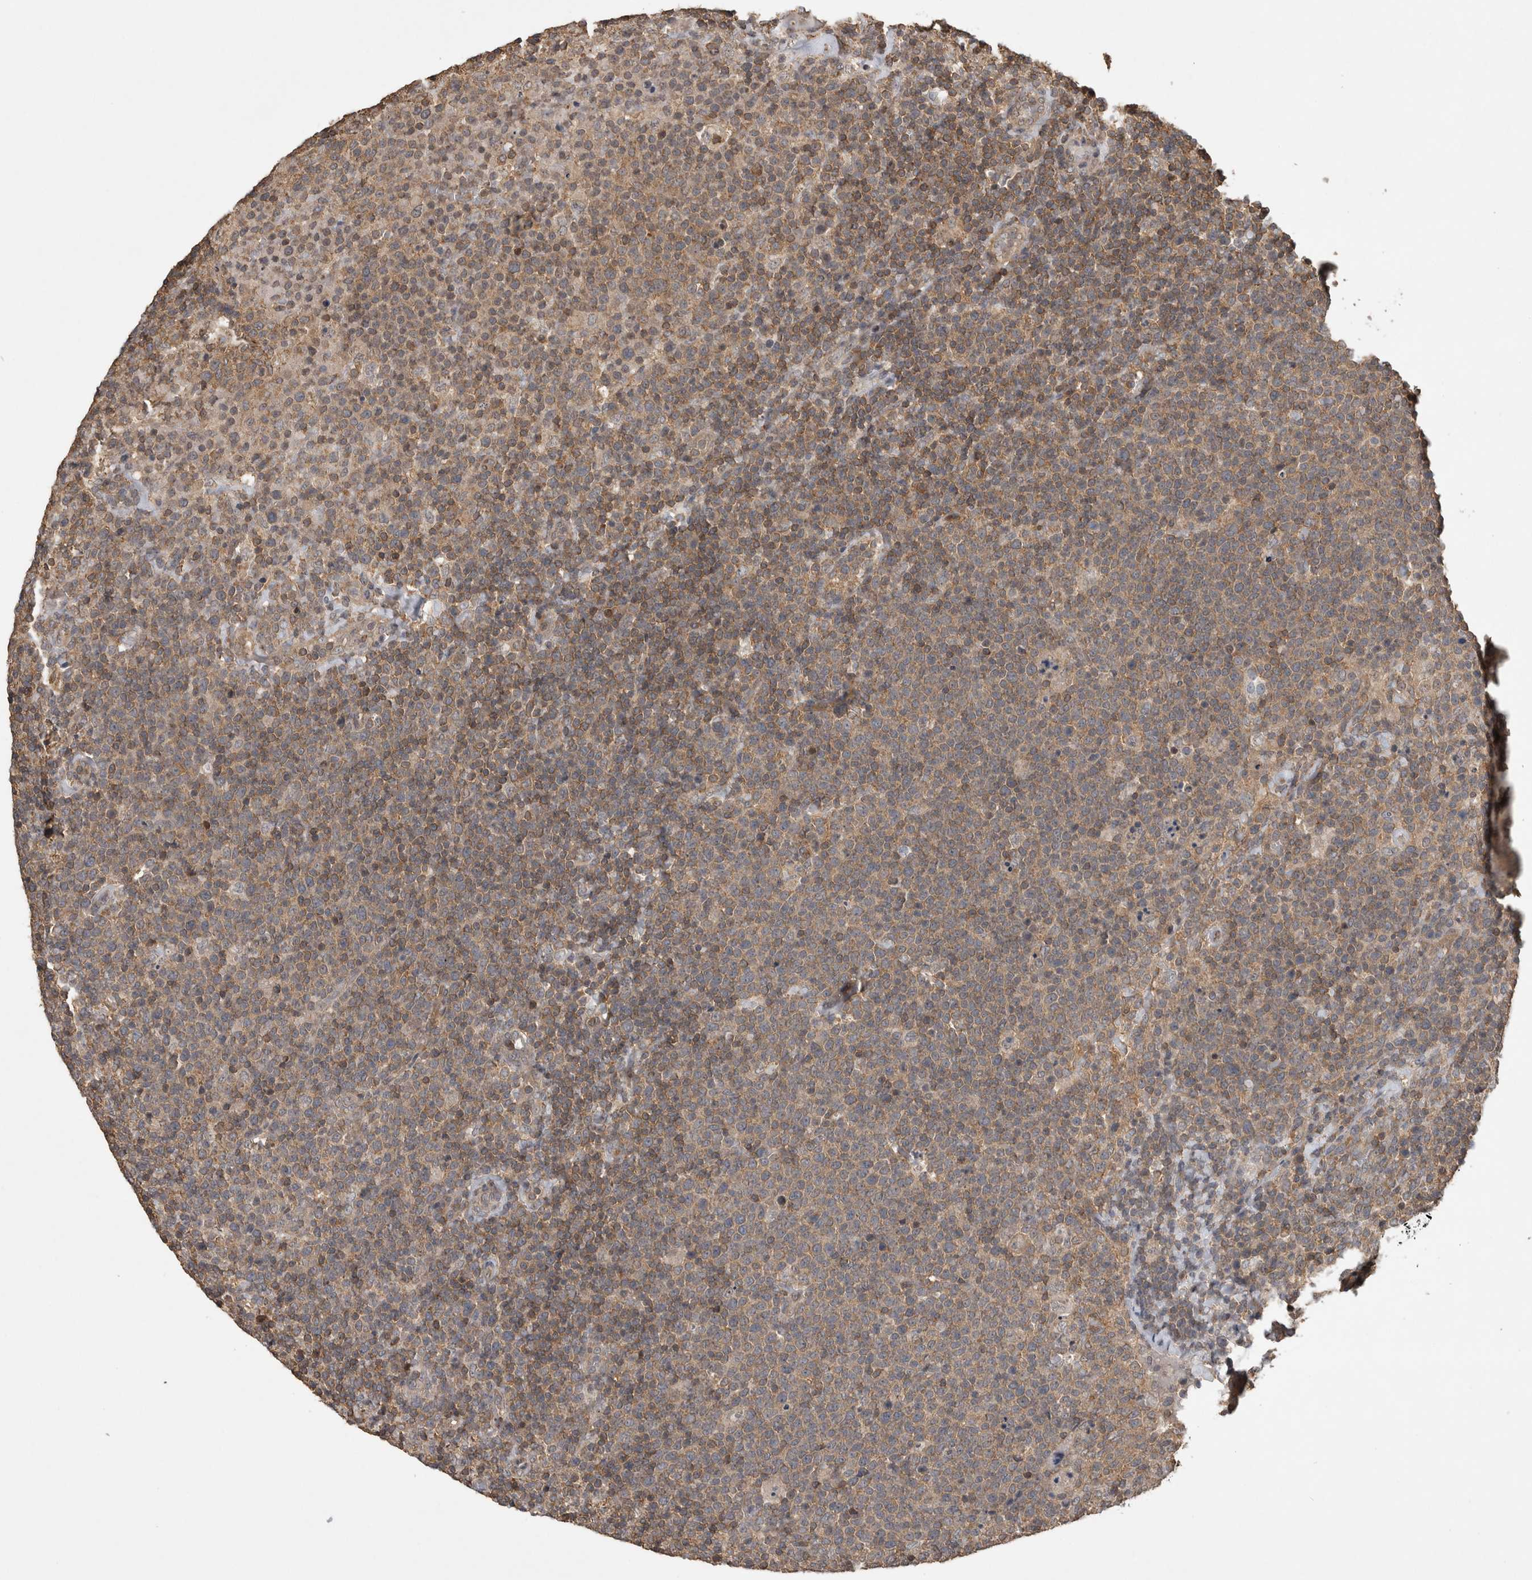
{"staining": {"intensity": "moderate", "quantity": ">75%", "location": "cytoplasmic/membranous"}, "tissue": "lymphoma", "cell_type": "Tumor cells", "image_type": "cancer", "snomed": [{"axis": "morphology", "description": "Malignant lymphoma, non-Hodgkin's type, High grade"}, {"axis": "topography", "description": "Lymph node"}], "caption": "About >75% of tumor cells in high-grade malignant lymphoma, non-Hodgkin's type display moderate cytoplasmic/membranous protein expression as visualized by brown immunohistochemical staining.", "gene": "ATXN2", "patient": {"sex": "male", "age": 61}}